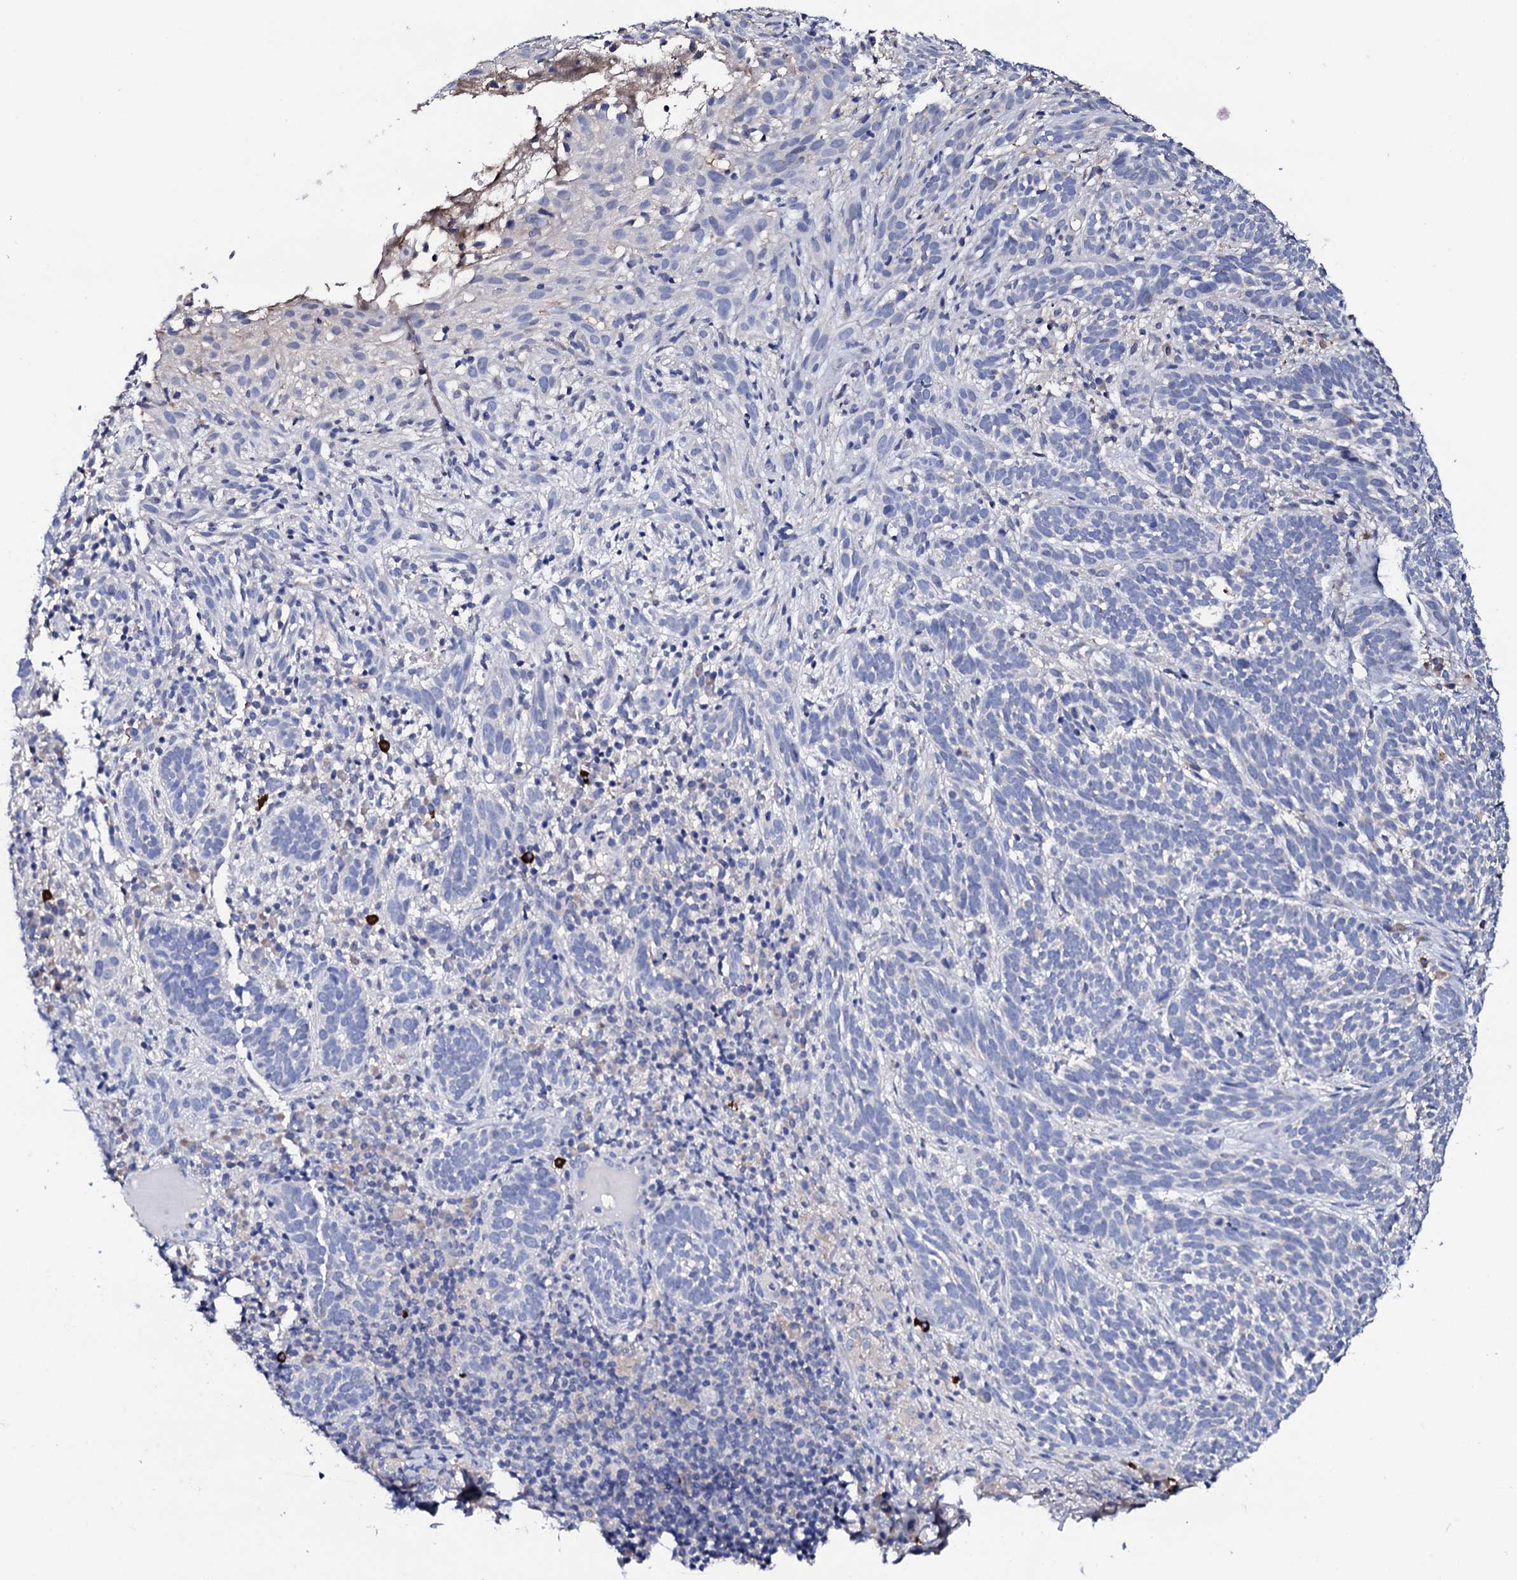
{"staining": {"intensity": "negative", "quantity": "none", "location": "none"}, "tissue": "skin cancer", "cell_type": "Tumor cells", "image_type": "cancer", "snomed": [{"axis": "morphology", "description": "Basal cell carcinoma"}, {"axis": "topography", "description": "Skin"}], "caption": "Immunohistochemical staining of human basal cell carcinoma (skin) shows no significant positivity in tumor cells.", "gene": "TCAF2", "patient": {"sex": "male", "age": 71}}